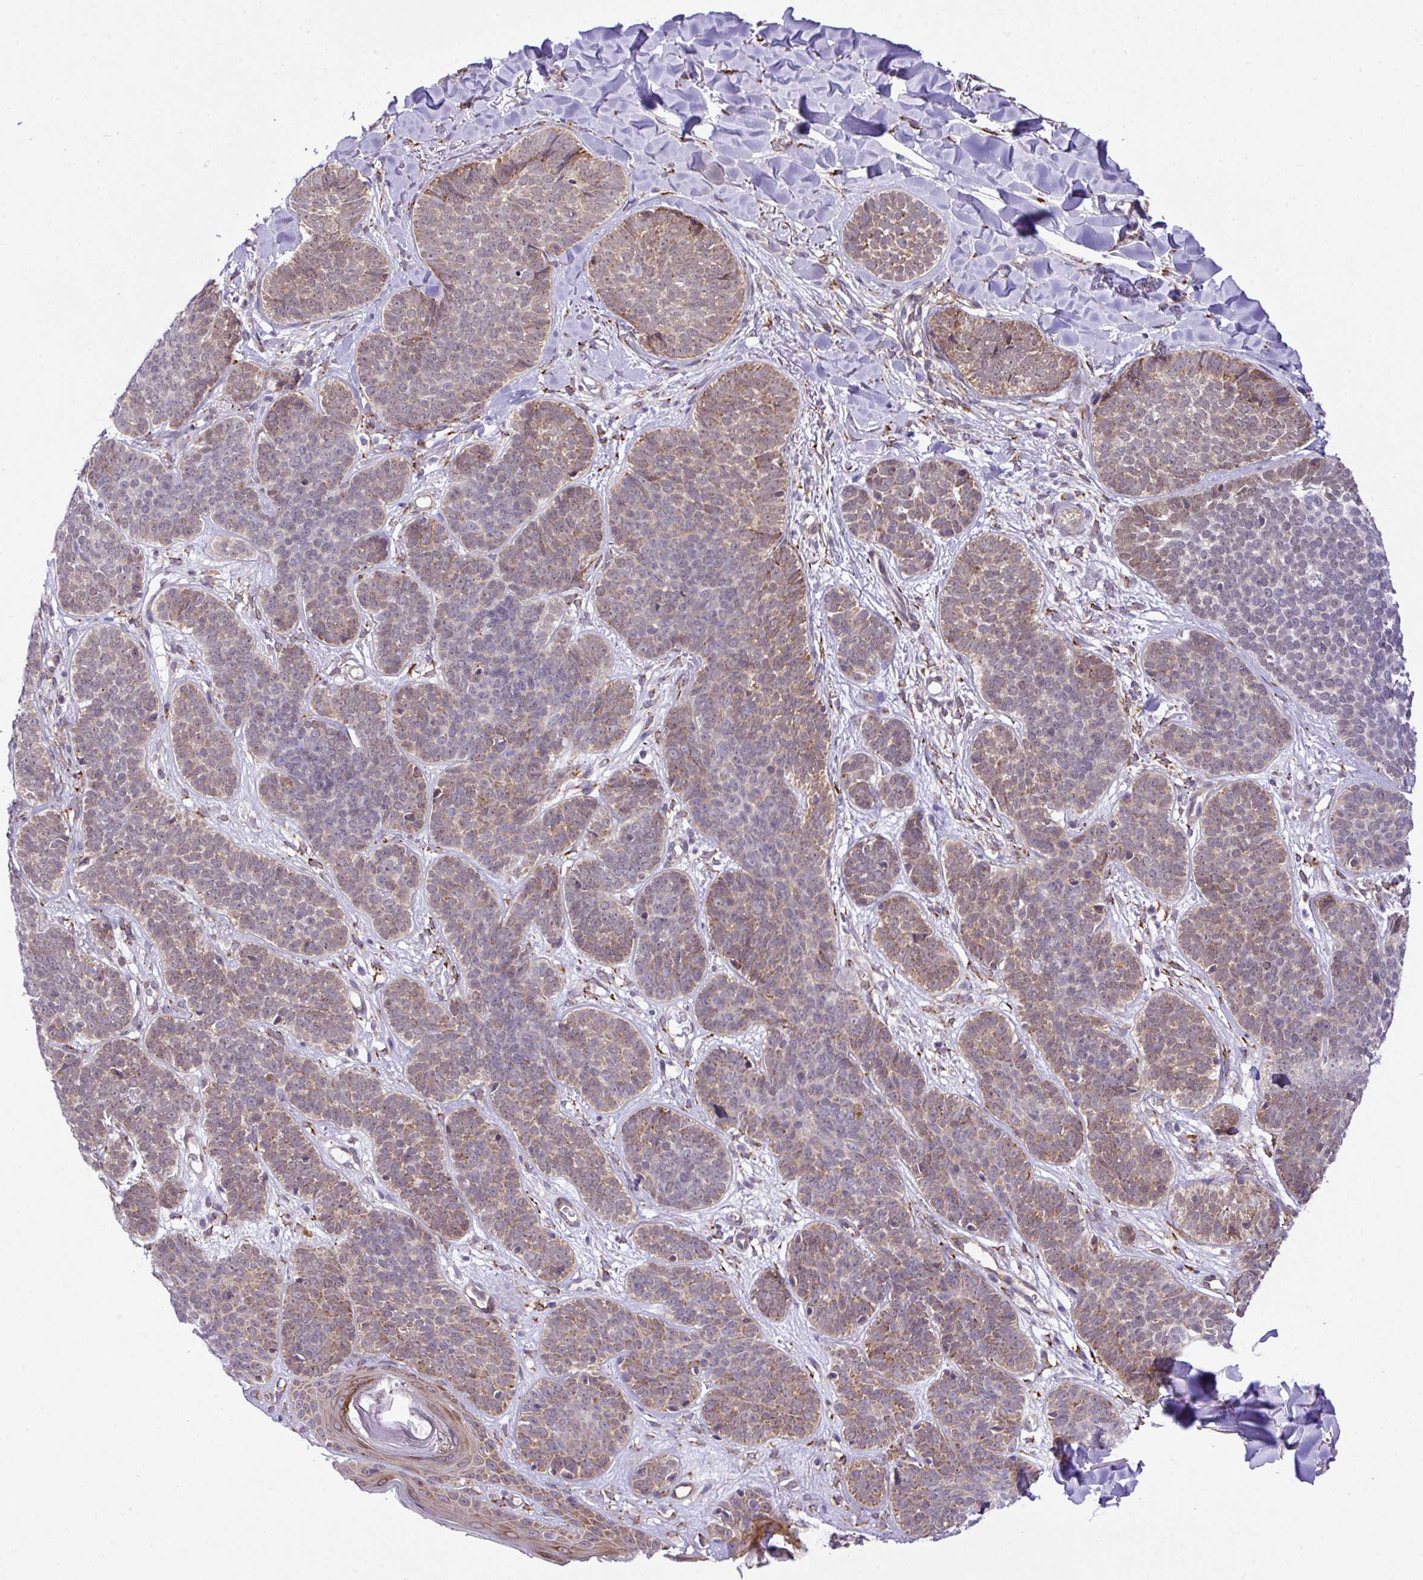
{"staining": {"intensity": "moderate", "quantity": "25%-75%", "location": "cytoplasmic/membranous"}, "tissue": "skin cancer", "cell_type": "Tumor cells", "image_type": "cancer", "snomed": [{"axis": "morphology", "description": "Basal cell carcinoma"}, {"axis": "topography", "description": "Skin"}, {"axis": "topography", "description": "Skin of neck"}, {"axis": "topography", "description": "Skin of shoulder"}, {"axis": "topography", "description": "Skin of back"}], "caption": "Immunohistochemical staining of human skin cancer (basal cell carcinoma) reveals medium levels of moderate cytoplasmic/membranous protein expression in approximately 25%-75% of tumor cells.", "gene": "CFAP97", "patient": {"sex": "male", "age": 80}}